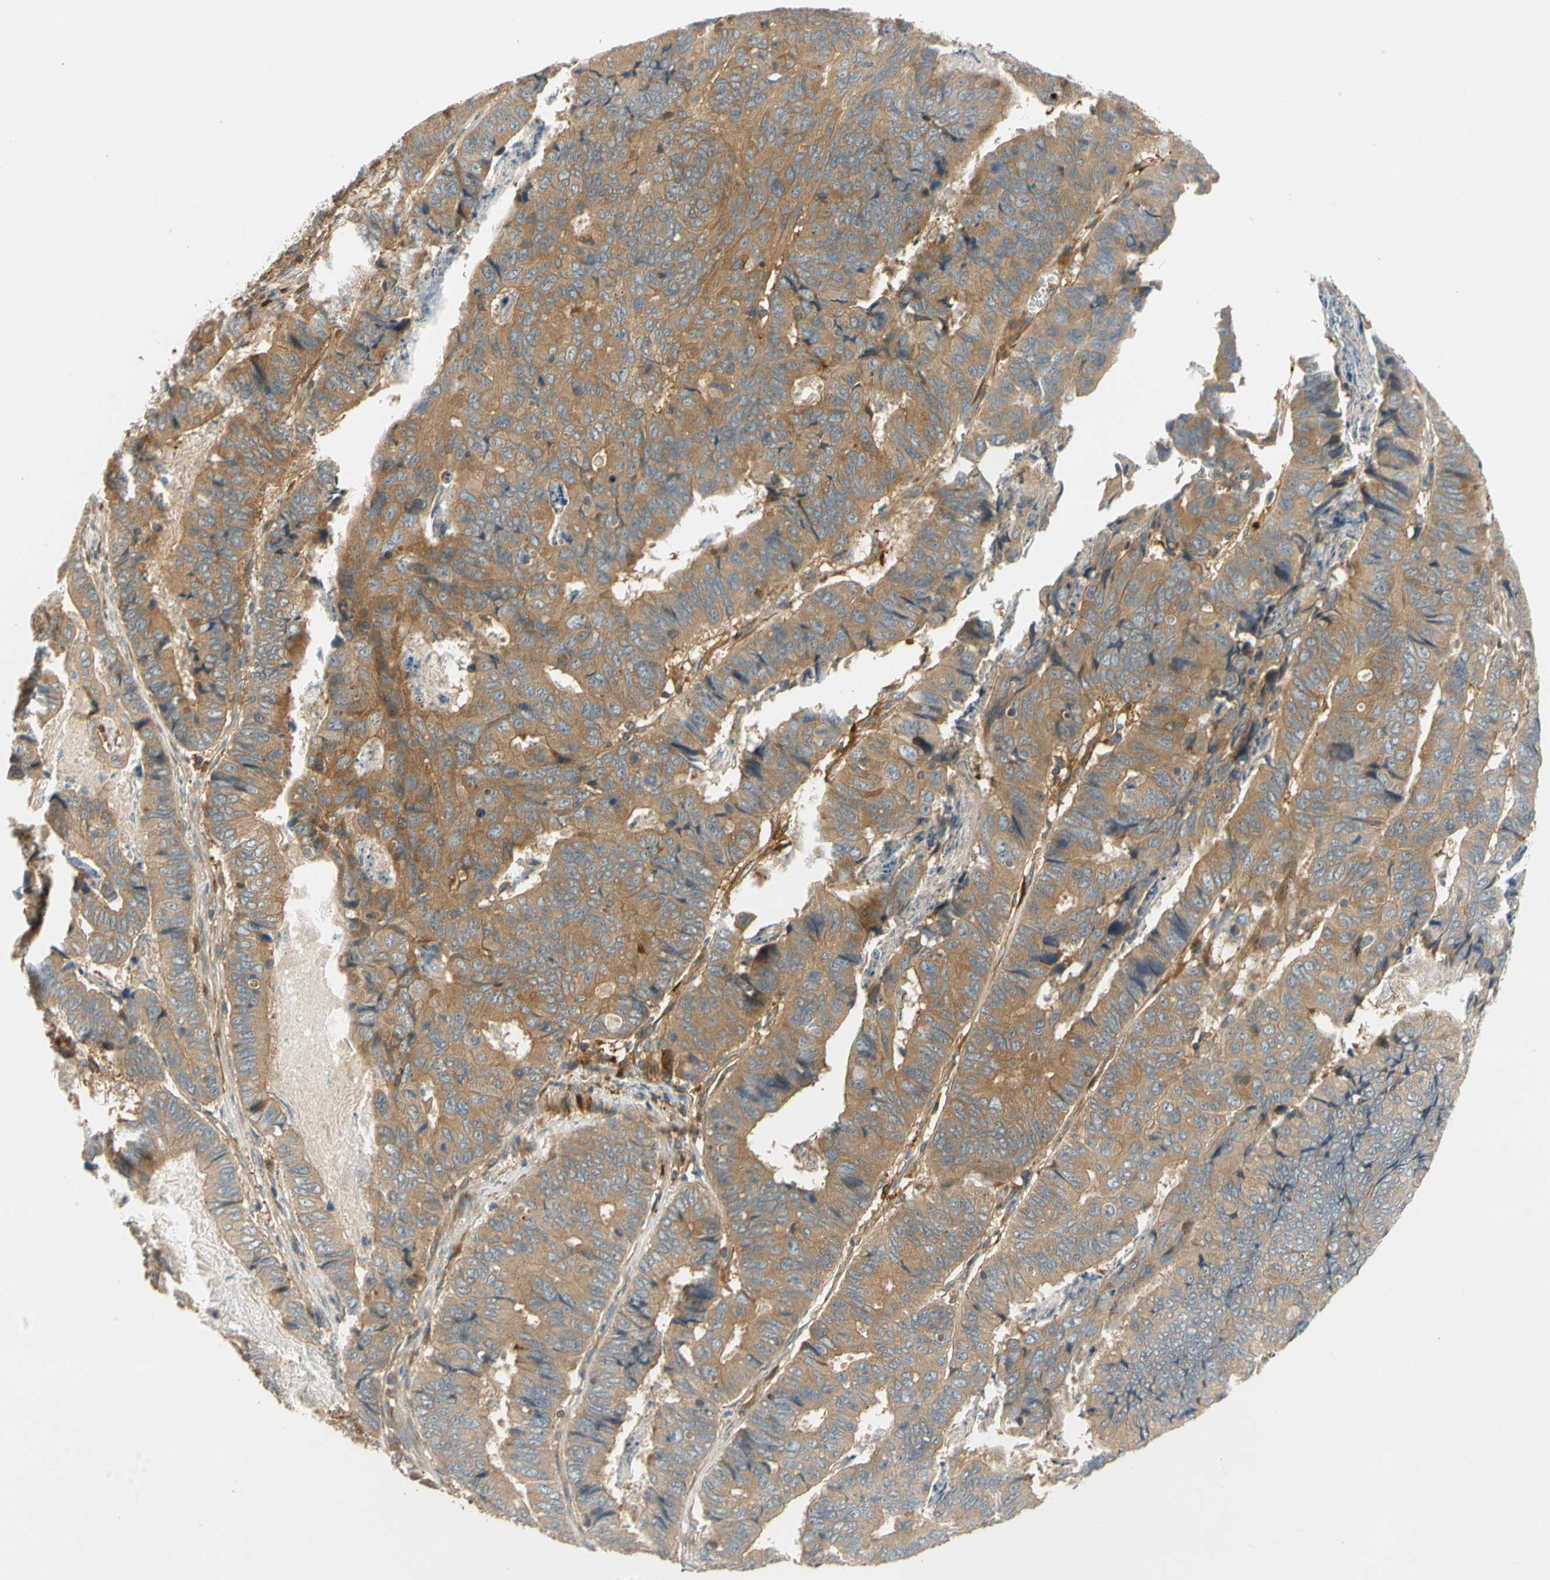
{"staining": {"intensity": "moderate", "quantity": ">75%", "location": "cytoplasmic/membranous"}, "tissue": "stomach cancer", "cell_type": "Tumor cells", "image_type": "cancer", "snomed": [{"axis": "morphology", "description": "Adenocarcinoma, NOS"}, {"axis": "topography", "description": "Stomach, lower"}], "caption": "IHC image of stomach cancer (adenocarcinoma) stained for a protein (brown), which reveals medium levels of moderate cytoplasmic/membranous positivity in about >75% of tumor cells.", "gene": "PARP14", "patient": {"sex": "male", "age": 77}}